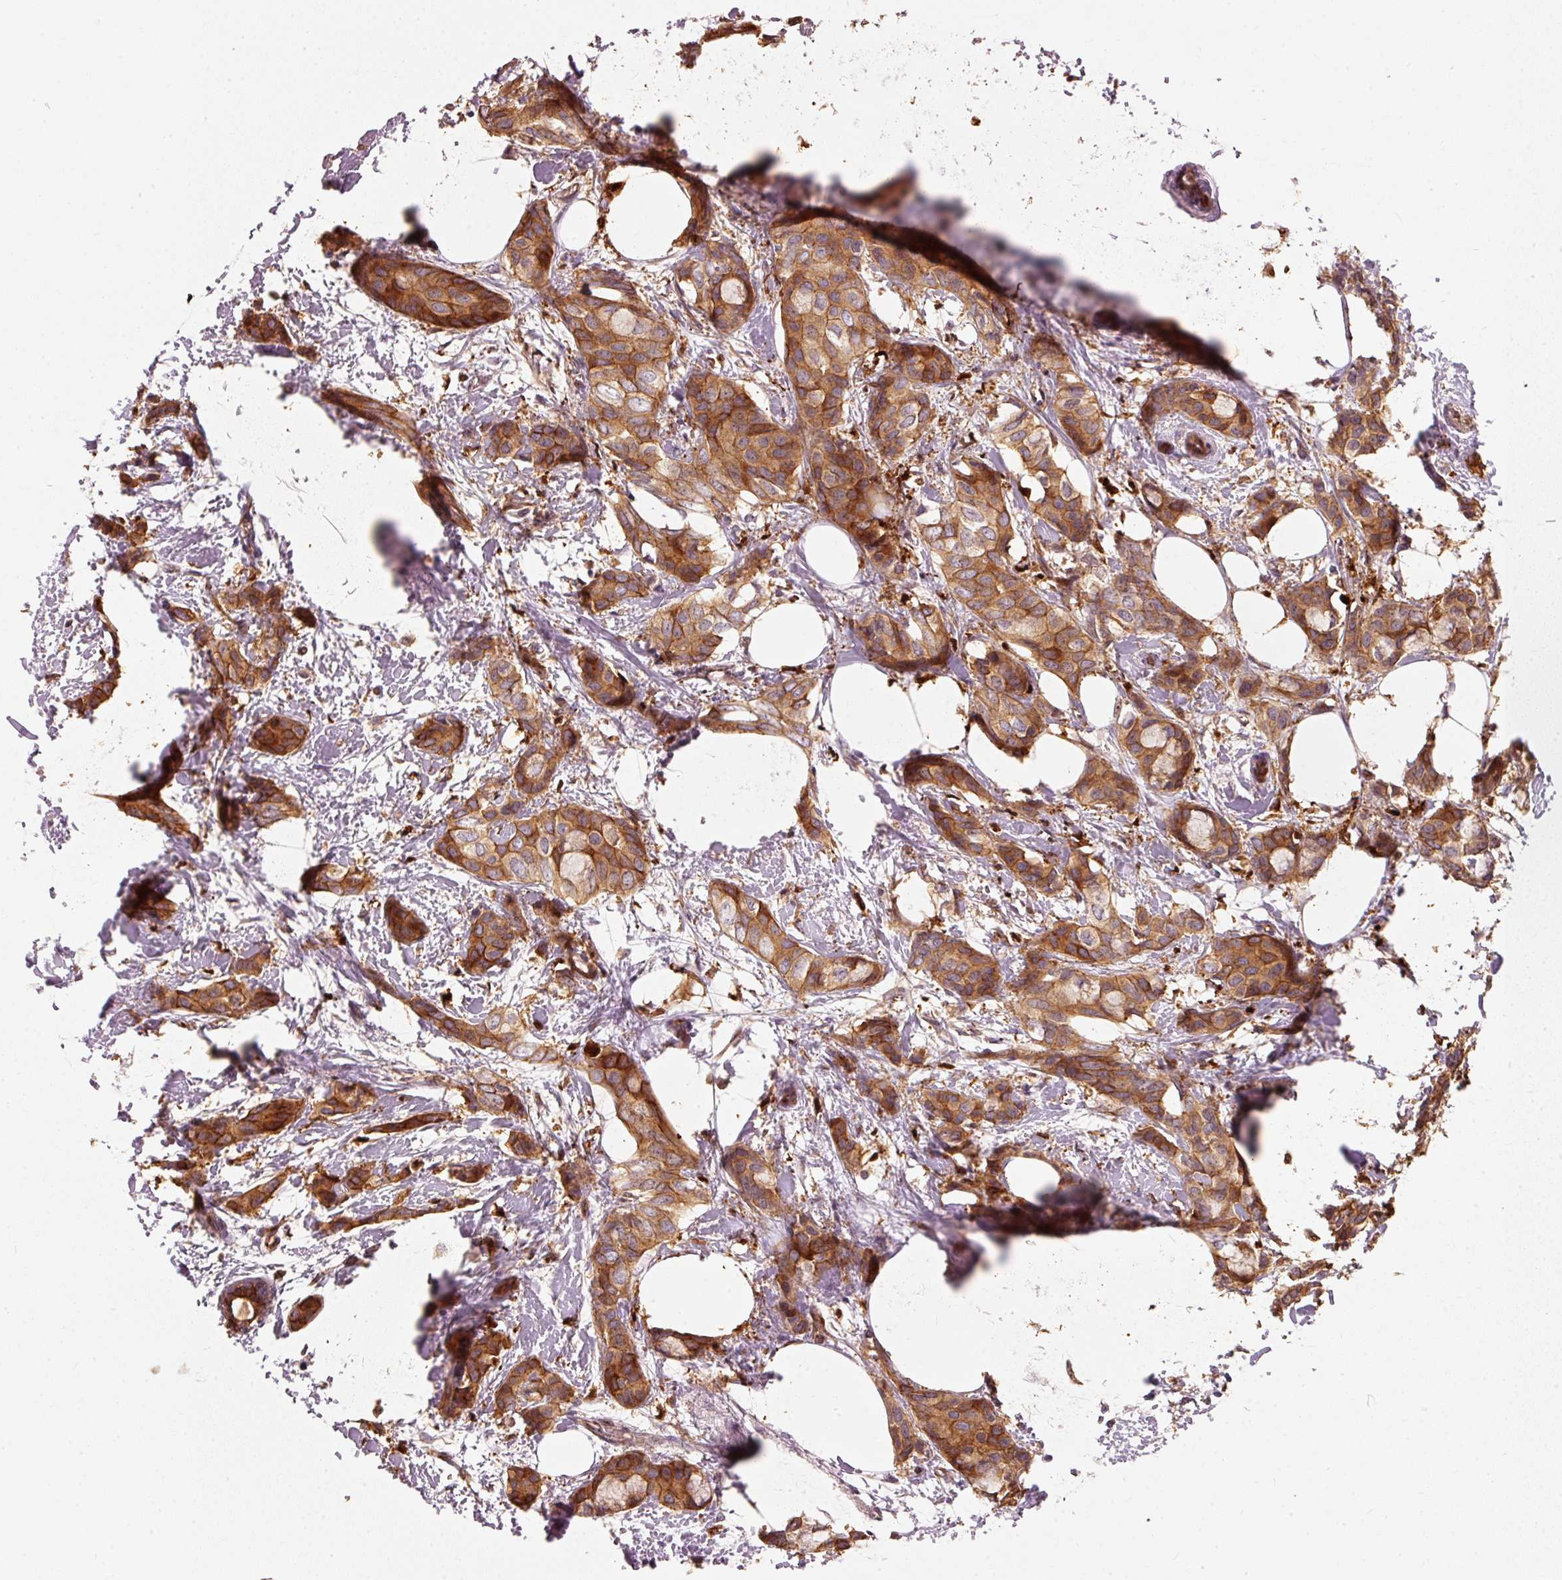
{"staining": {"intensity": "moderate", "quantity": ">75%", "location": "cytoplasmic/membranous"}, "tissue": "breast cancer", "cell_type": "Tumor cells", "image_type": "cancer", "snomed": [{"axis": "morphology", "description": "Duct carcinoma"}, {"axis": "topography", "description": "Breast"}], "caption": "Tumor cells exhibit moderate cytoplasmic/membranous positivity in about >75% of cells in breast cancer. (IHC, brightfield microscopy, high magnification).", "gene": "IQGAP2", "patient": {"sex": "female", "age": 73}}